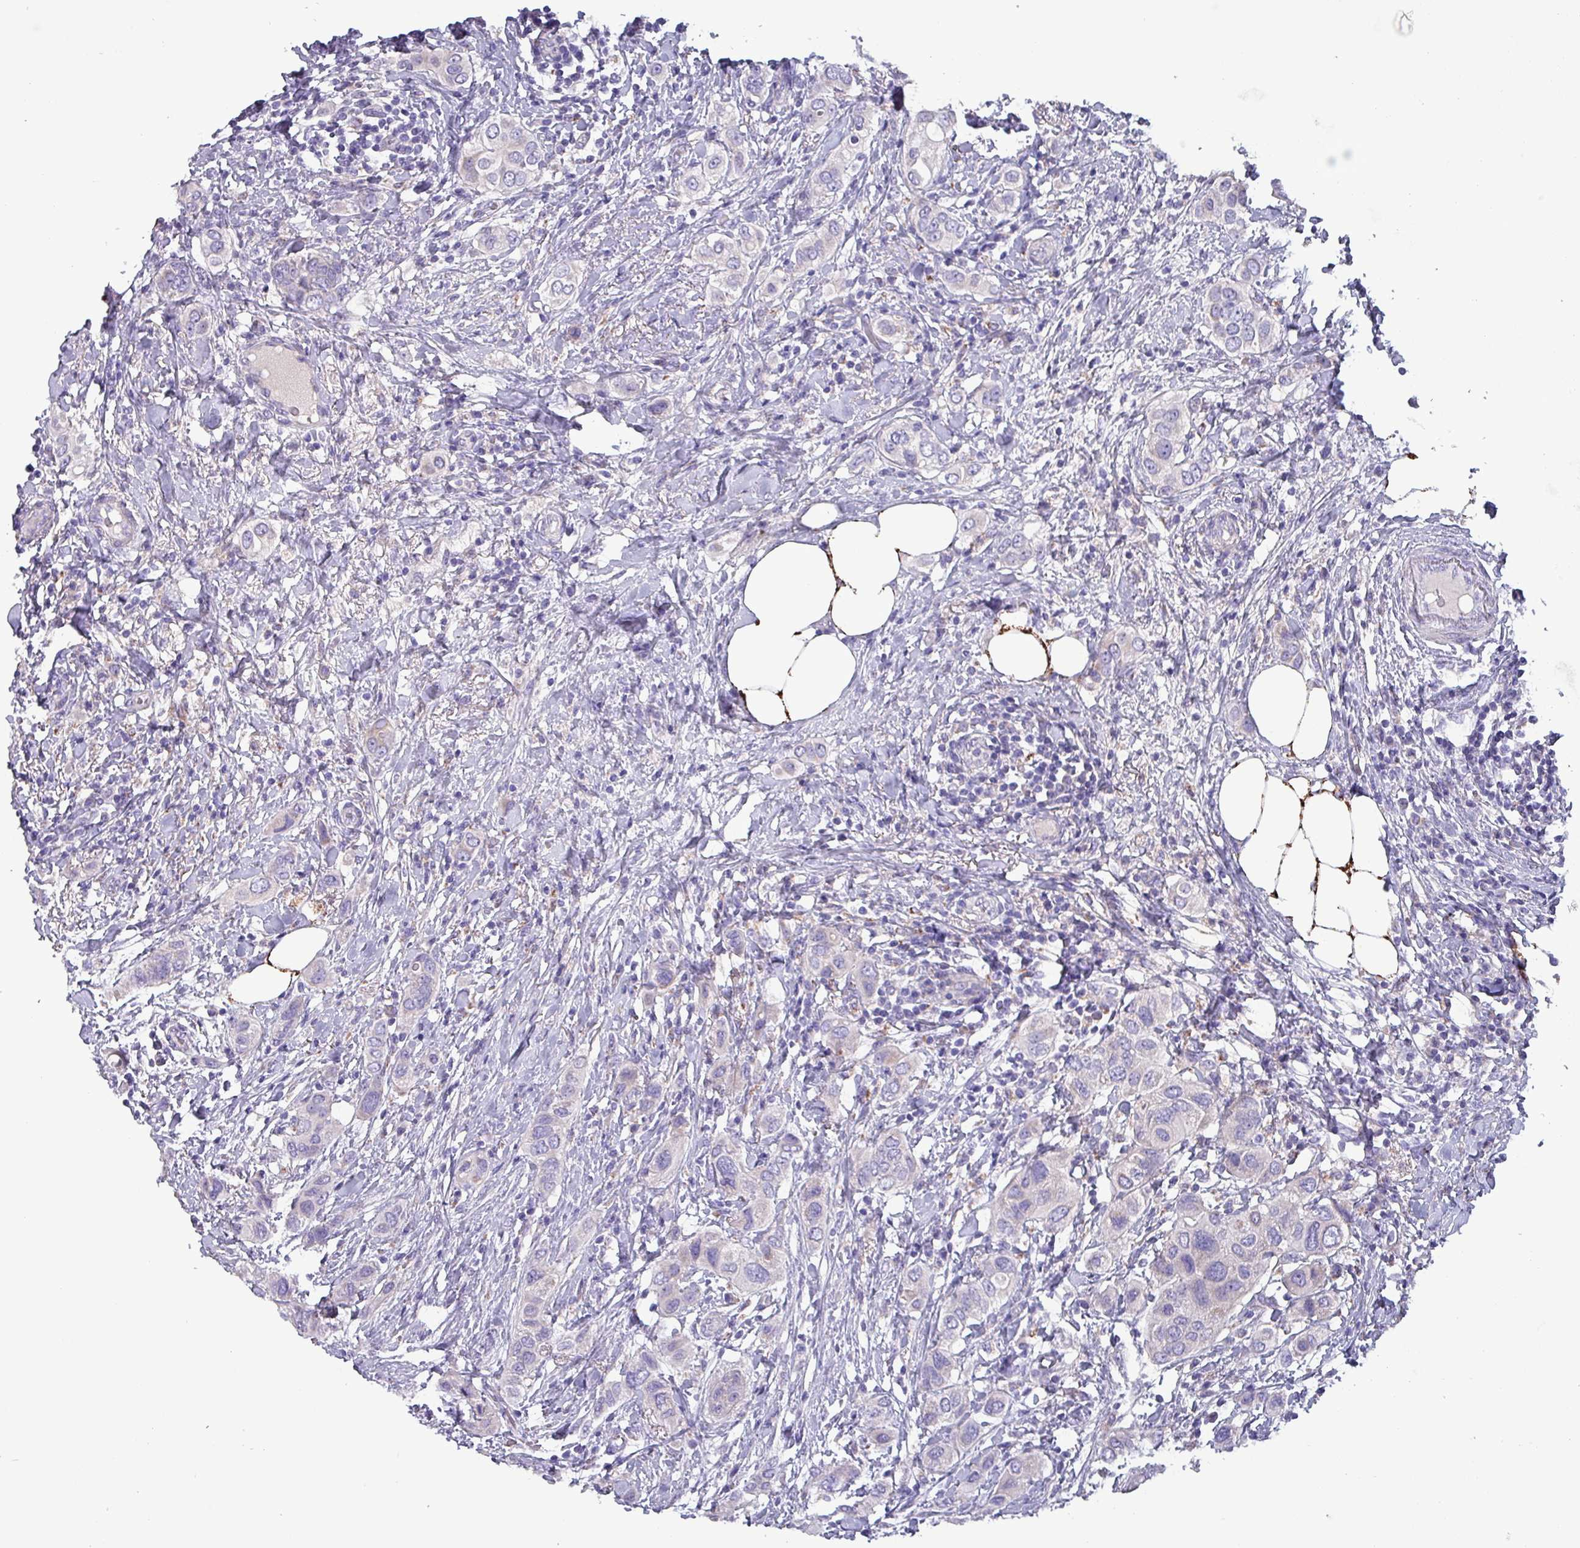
{"staining": {"intensity": "negative", "quantity": "none", "location": "none"}, "tissue": "breast cancer", "cell_type": "Tumor cells", "image_type": "cancer", "snomed": [{"axis": "morphology", "description": "Lobular carcinoma"}, {"axis": "topography", "description": "Breast"}], "caption": "Breast cancer was stained to show a protein in brown. There is no significant expression in tumor cells.", "gene": "HSD3B7", "patient": {"sex": "female", "age": 51}}